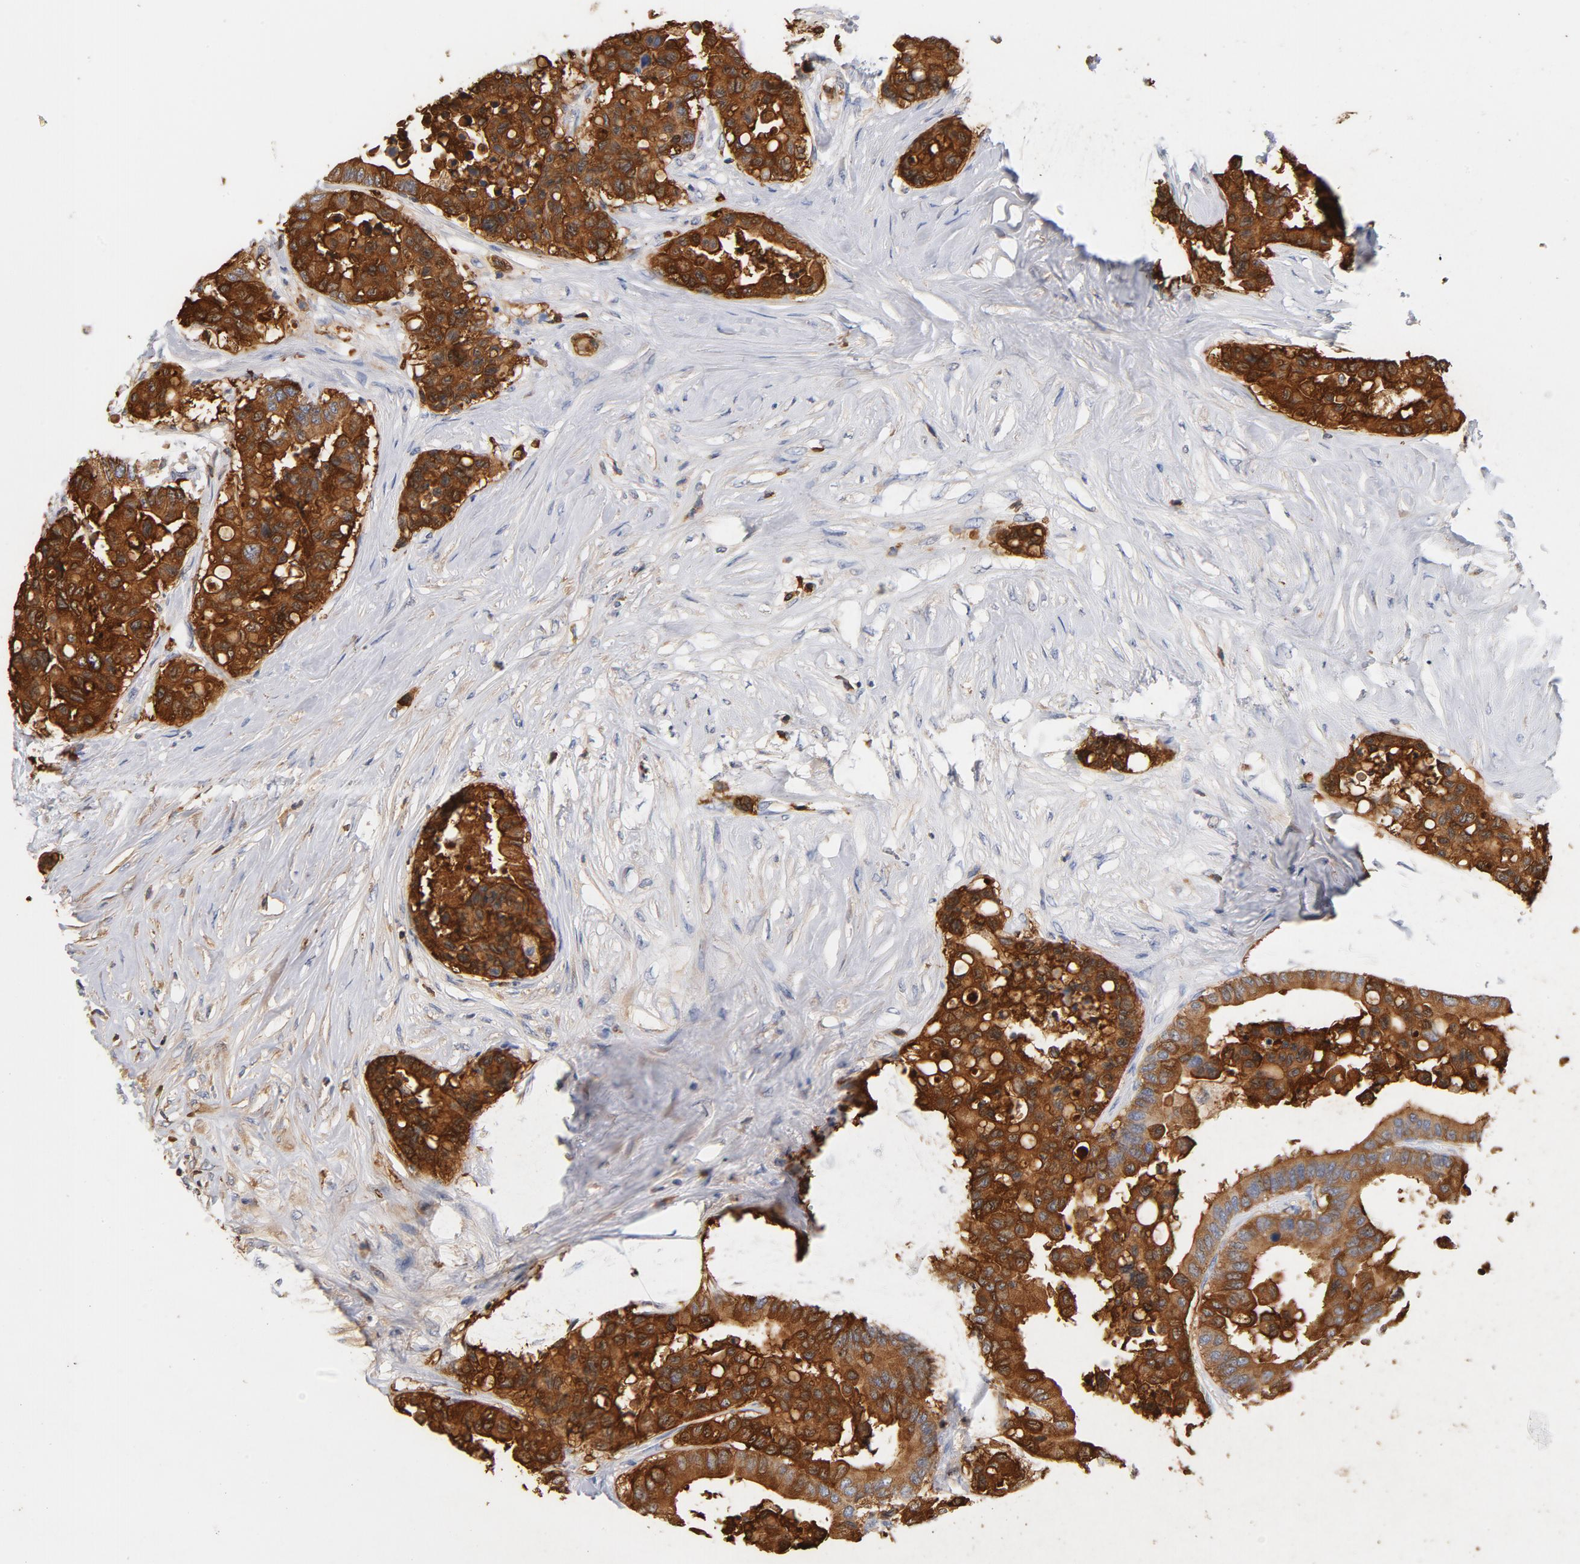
{"staining": {"intensity": "strong", "quantity": ">75%", "location": "cytoplasmic/membranous"}, "tissue": "colorectal cancer", "cell_type": "Tumor cells", "image_type": "cancer", "snomed": [{"axis": "morphology", "description": "Adenocarcinoma, NOS"}, {"axis": "topography", "description": "Colon"}], "caption": "An immunohistochemistry (IHC) histopathology image of tumor tissue is shown. Protein staining in brown shows strong cytoplasmic/membranous positivity in colorectal adenocarcinoma within tumor cells.", "gene": "EZR", "patient": {"sex": "male", "age": 82}}